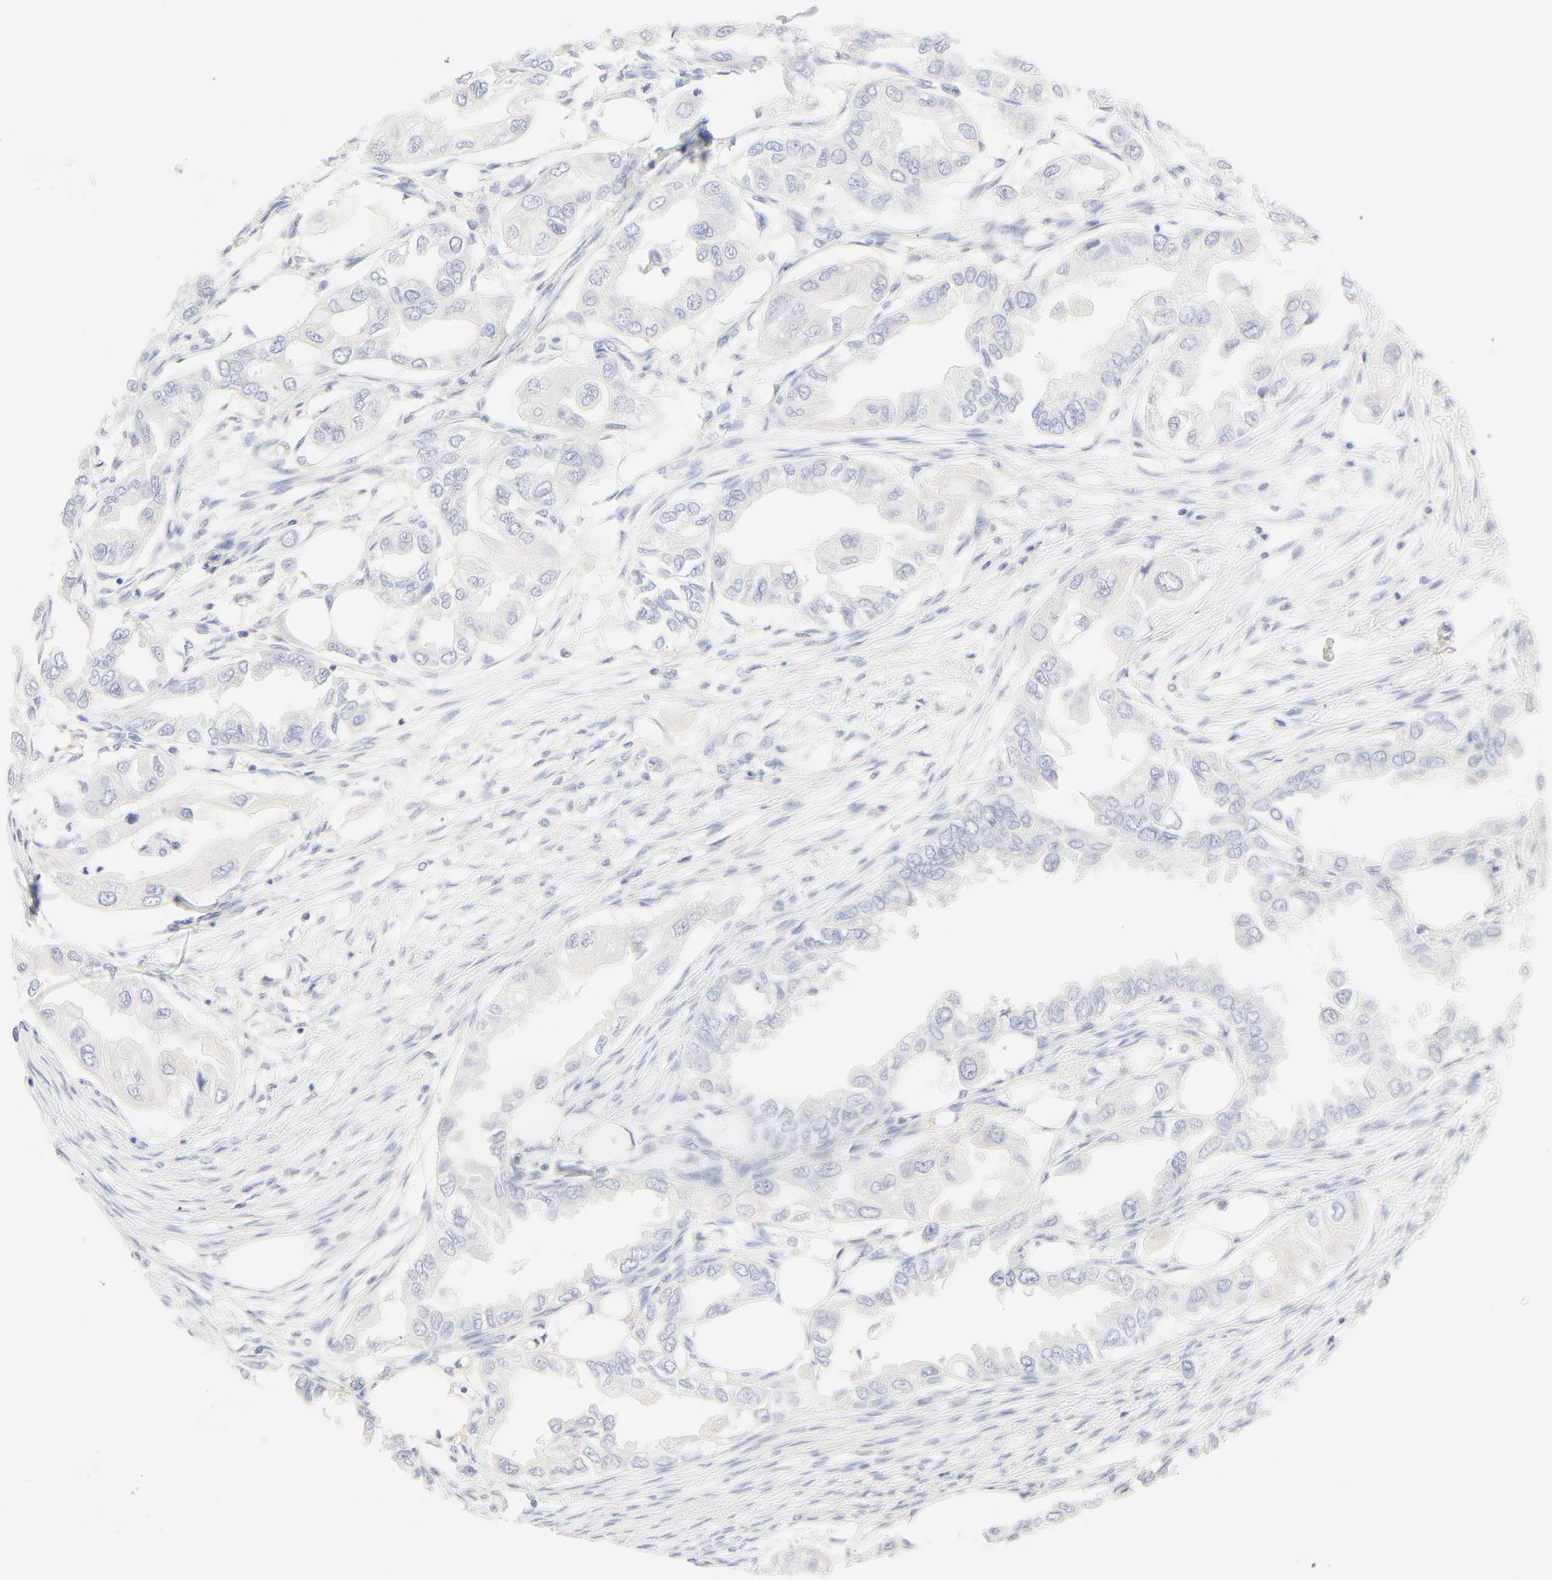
{"staining": {"intensity": "negative", "quantity": "none", "location": "none"}, "tissue": "endometrial cancer", "cell_type": "Tumor cells", "image_type": "cancer", "snomed": [{"axis": "morphology", "description": "Adenocarcinoma, NOS"}, {"axis": "topography", "description": "Endometrium"}], "caption": "IHC micrograph of adenocarcinoma (endometrial) stained for a protein (brown), which reveals no expression in tumor cells. (DAB immunohistochemistry with hematoxylin counter stain).", "gene": "SLCO1B3", "patient": {"sex": "female", "age": 67}}